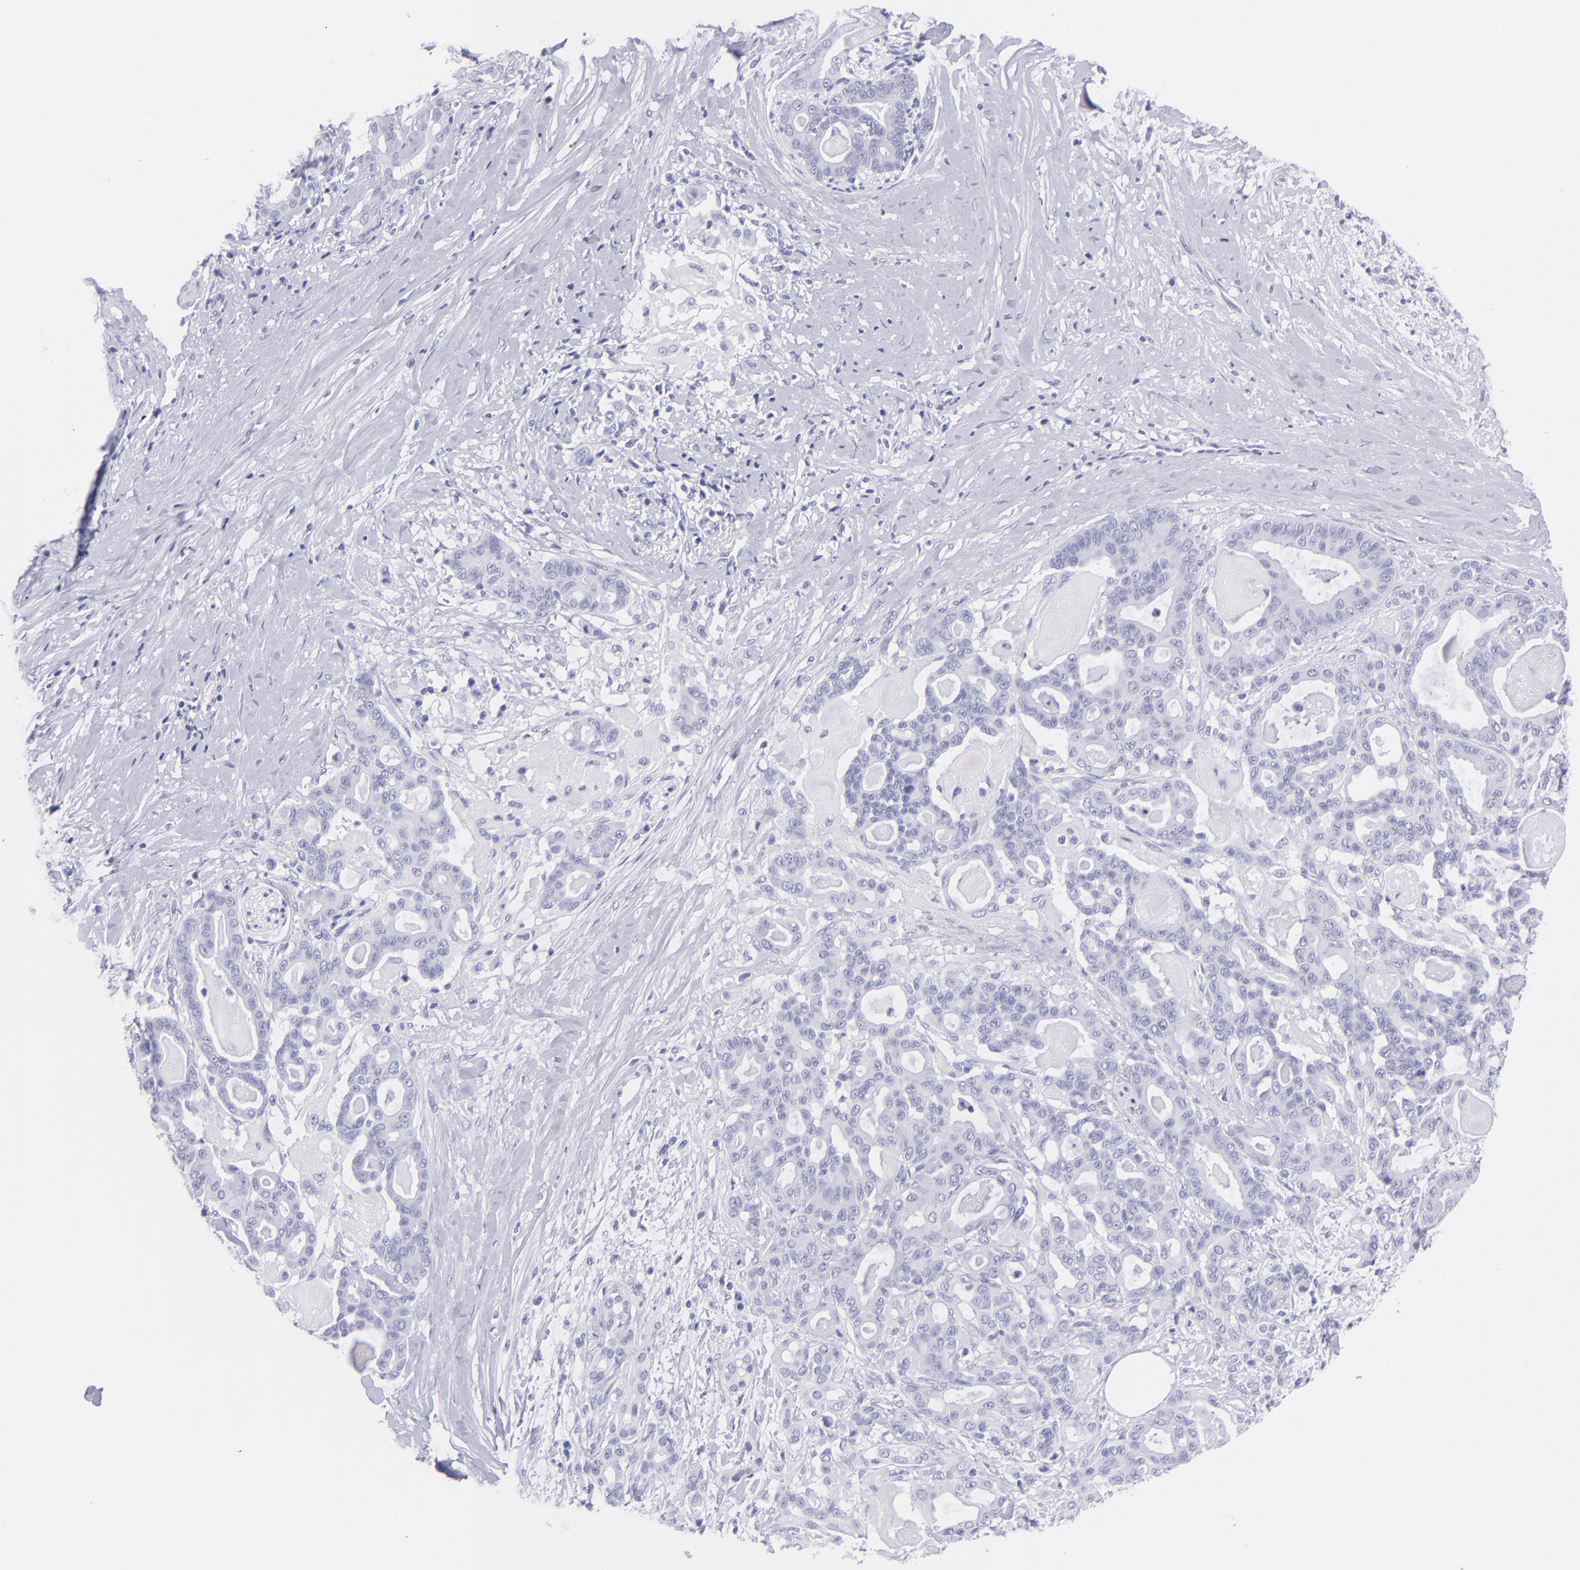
{"staining": {"intensity": "negative", "quantity": "none", "location": "none"}, "tissue": "pancreatic cancer", "cell_type": "Tumor cells", "image_type": "cancer", "snomed": [{"axis": "morphology", "description": "Adenocarcinoma, NOS"}, {"axis": "topography", "description": "Pancreas"}], "caption": "An IHC photomicrograph of pancreatic cancer is shown. There is no staining in tumor cells of pancreatic cancer. Nuclei are stained in blue.", "gene": "CNP", "patient": {"sex": "male", "age": 63}}